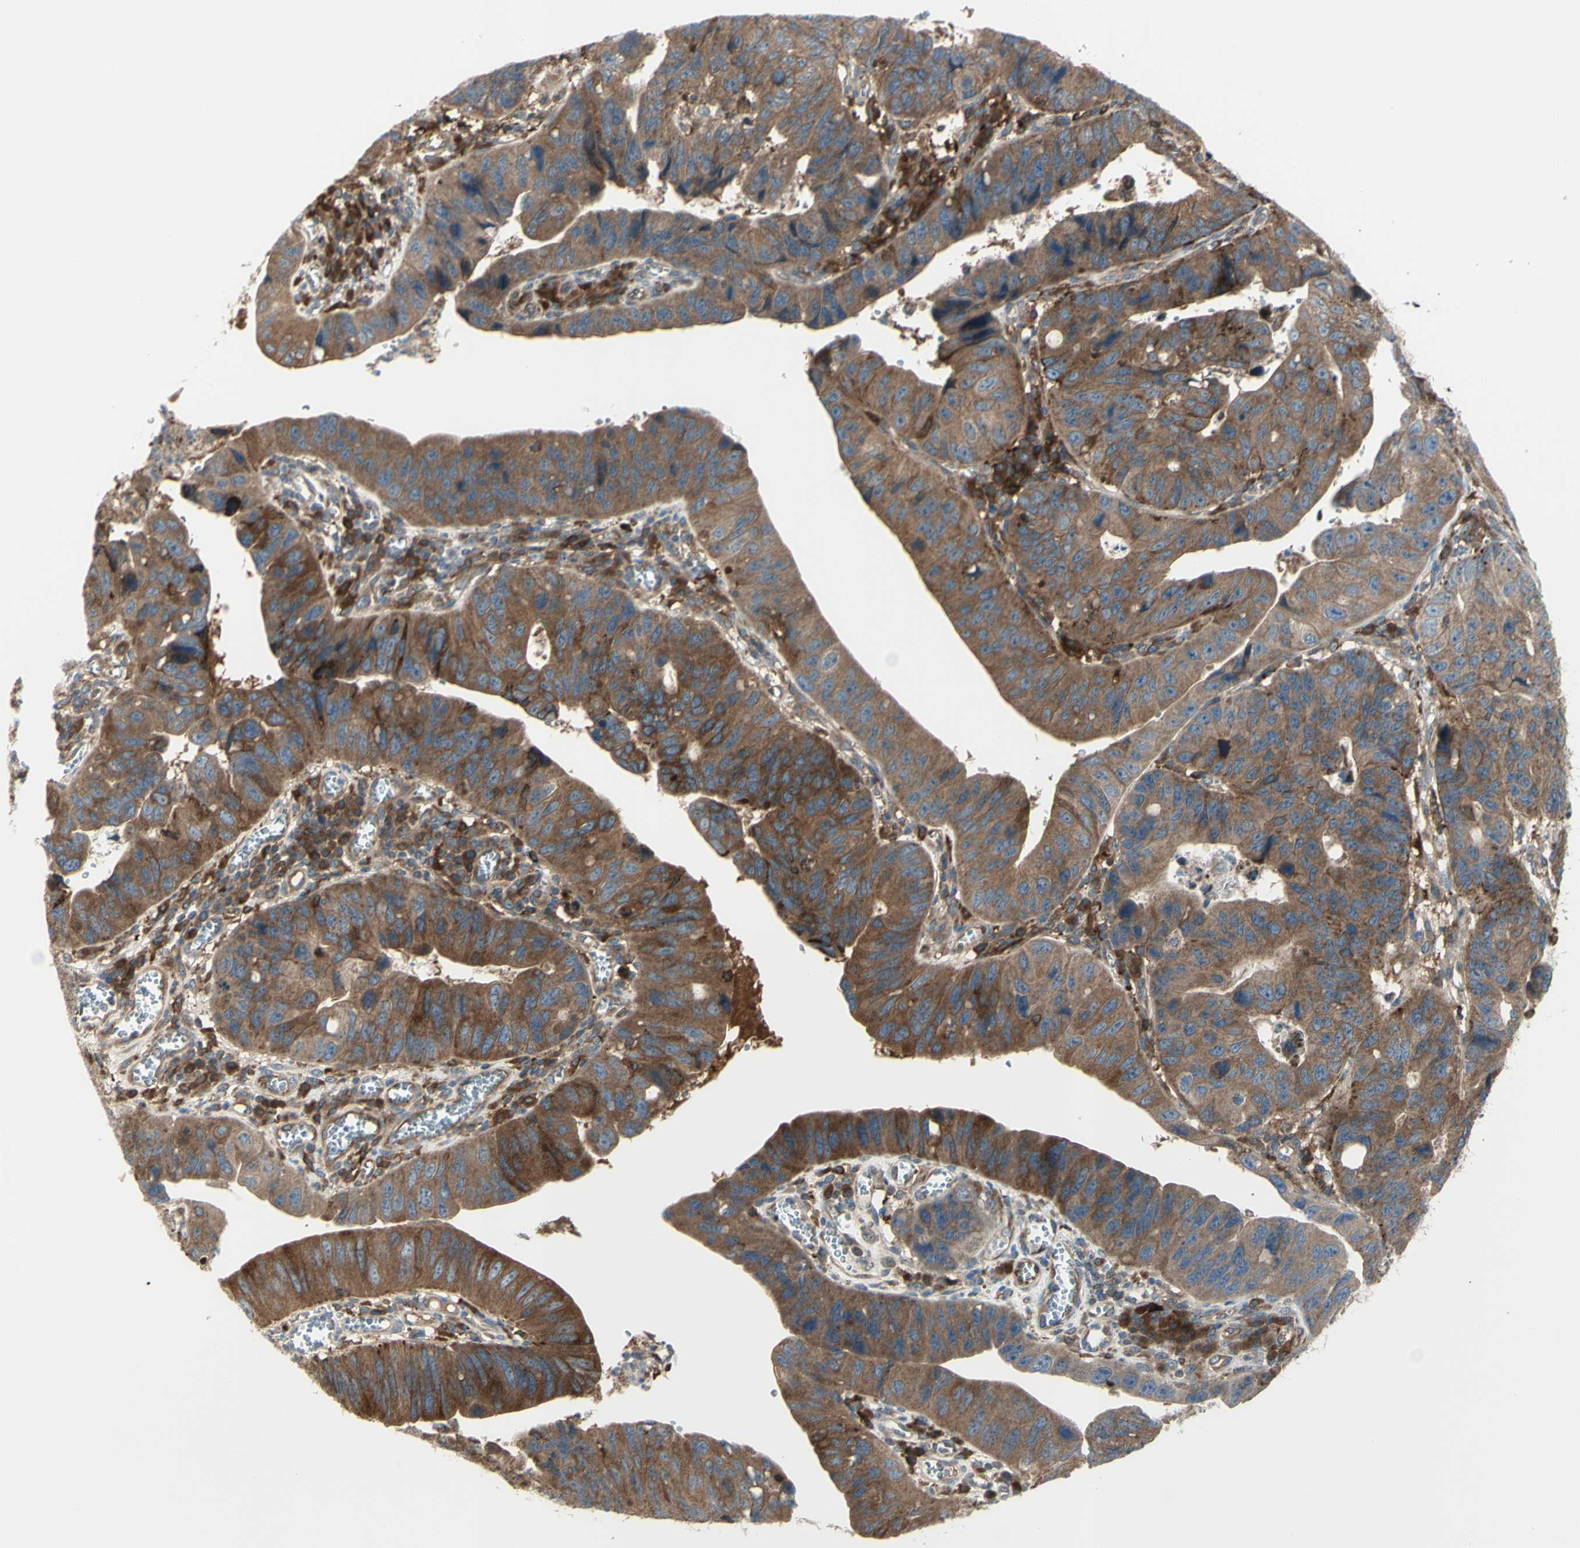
{"staining": {"intensity": "moderate", "quantity": ">75%", "location": "cytoplasmic/membranous"}, "tissue": "stomach cancer", "cell_type": "Tumor cells", "image_type": "cancer", "snomed": [{"axis": "morphology", "description": "Adenocarcinoma, NOS"}, {"axis": "topography", "description": "Stomach"}], "caption": "Stomach cancer stained for a protein (brown) shows moderate cytoplasmic/membranous positive expression in about >75% of tumor cells.", "gene": "IGSF9B", "patient": {"sex": "male", "age": 59}}